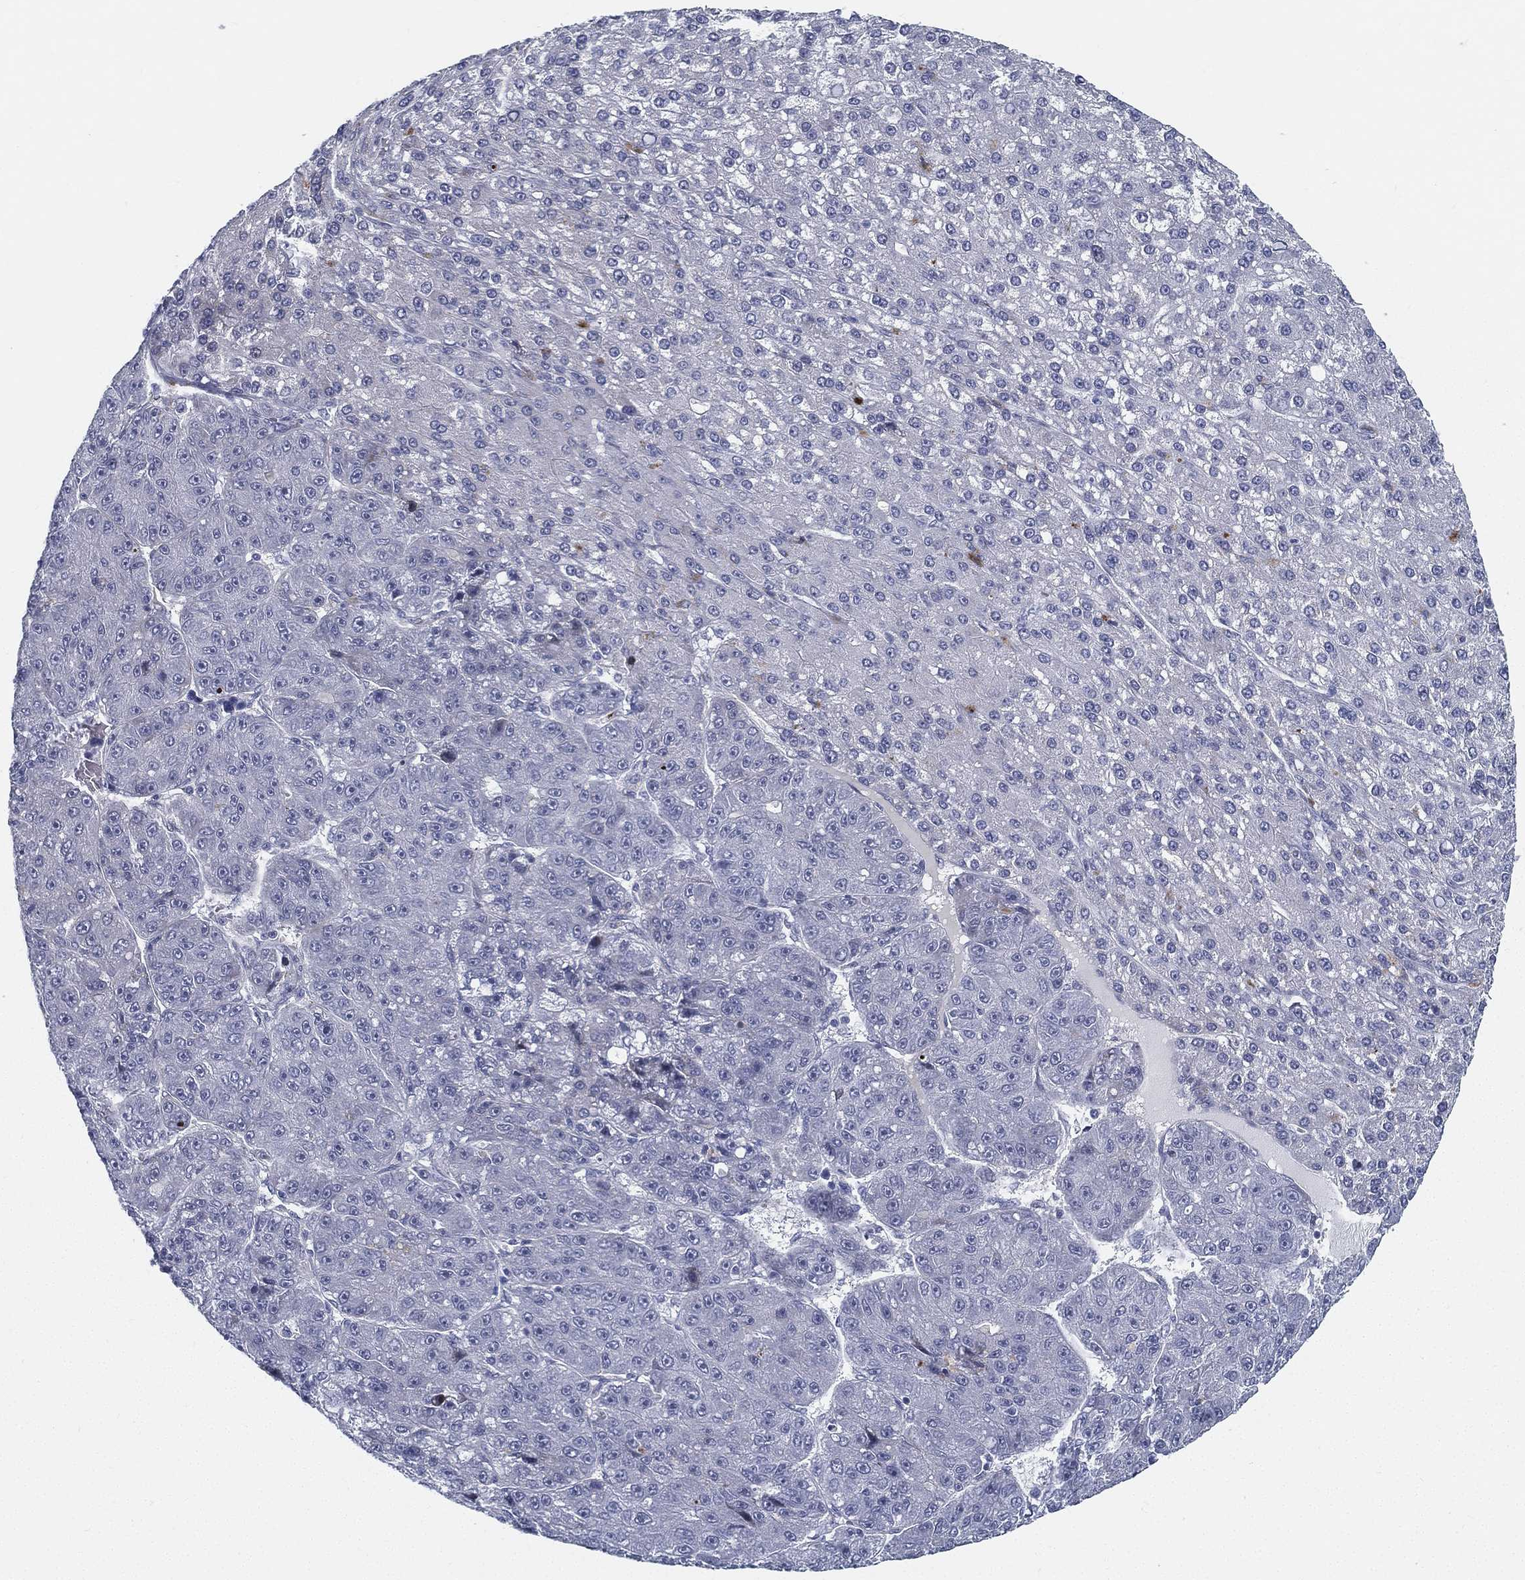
{"staining": {"intensity": "negative", "quantity": "none", "location": "none"}, "tissue": "liver cancer", "cell_type": "Tumor cells", "image_type": "cancer", "snomed": [{"axis": "morphology", "description": "Carcinoma, Hepatocellular, NOS"}, {"axis": "topography", "description": "Liver"}], "caption": "DAB (3,3'-diaminobenzidine) immunohistochemical staining of human liver cancer (hepatocellular carcinoma) reveals no significant staining in tumor cells.", "gene": "SPPL2C", "patient": {"sex": "male", "age": 67}}